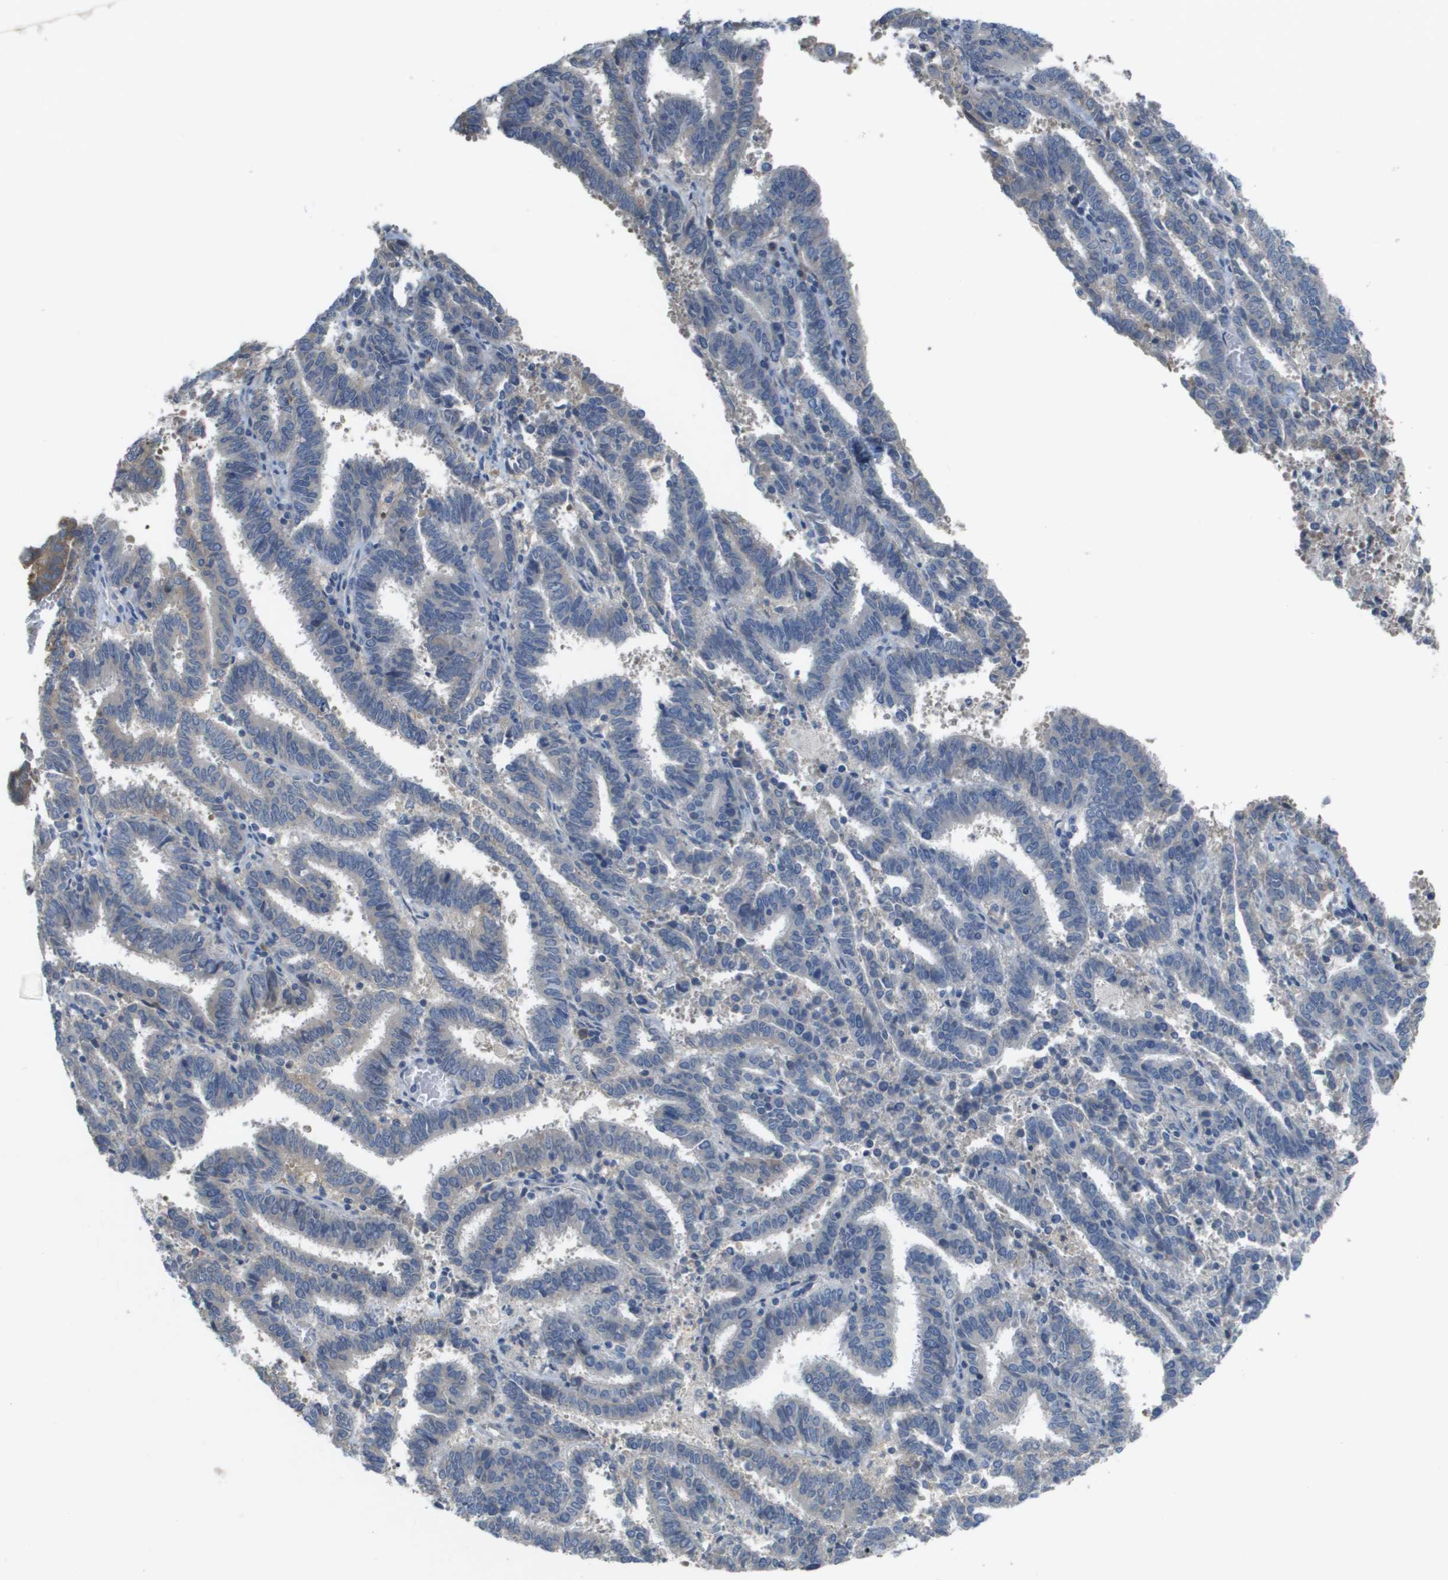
{"staining": {"intensity": "weak", "quantity": "25%-75%", "location": "cytoplasmic/membranous"}, "tissue": "endometrial cancer", "cell_type": "Tumor cells", "image_type": "cancer", "snomed": [{"axis": "morphology", "description": "Adenocarcinoma, NOS"}, {"axis": "topography", "description": "Uterus"}], "caption": "Tumor cells display low levels of weak cytoplasmic/membranous positivity in about 25%-75% of cells in endometrial adenocarcinoma.", "gene": "UBA5", "patient": {"sex": "female", "age": 83}}